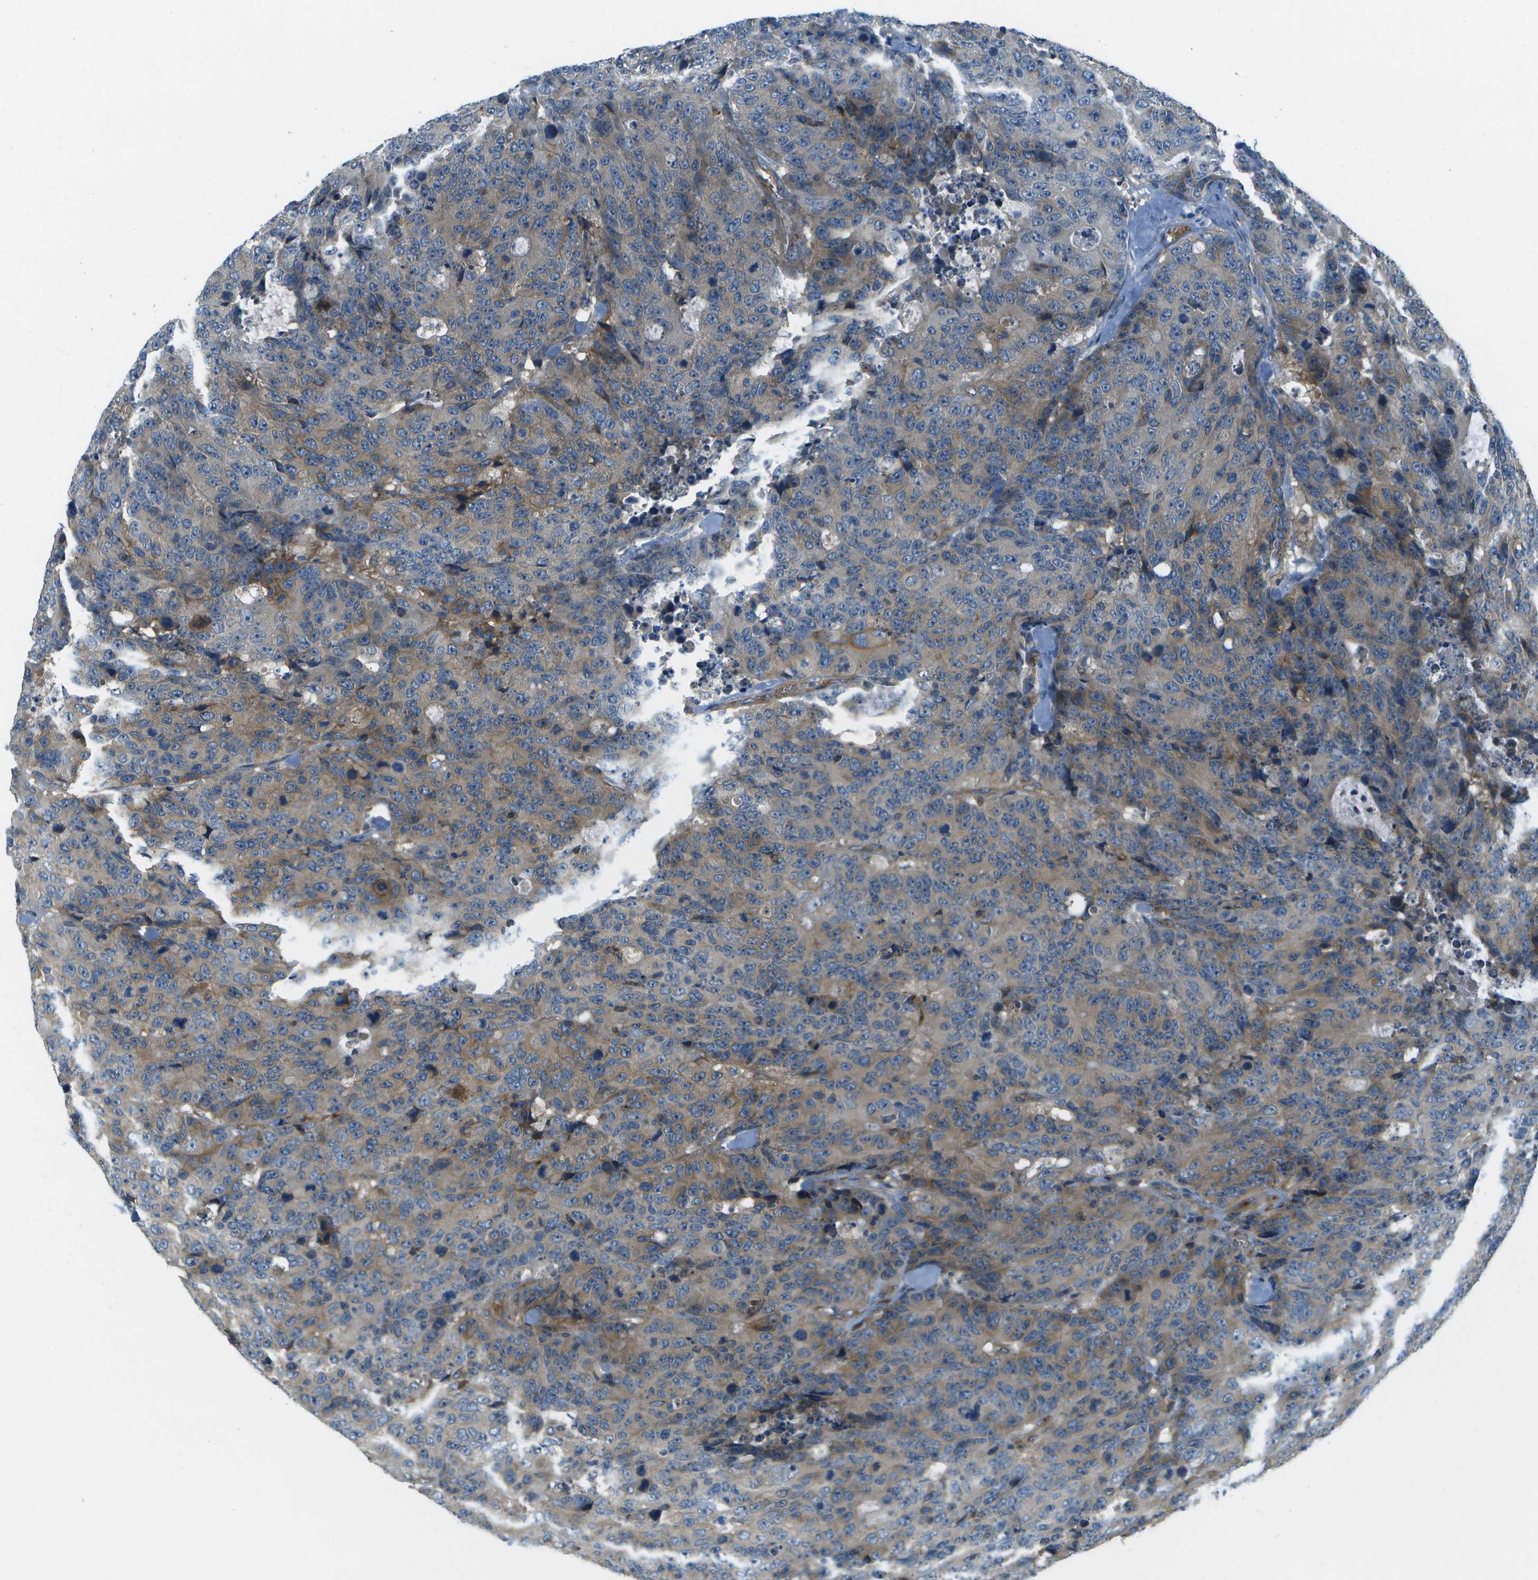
{"staining": {"intensity": "weak", "quantity": "25%-75%", "location": "cytoplasmic/membranous"}, "tissue": "colorectal cancer", "cell_type": "Tumor cells", "image_type": "cancer", "snomed": [{"axis": "morphology", "description": "Adenocarcinoma, NOS"}, {"axis": "topography", "description": "Colon"}], "caption": "About 25%-75% of tumor cells in human colorectal cancer (adenocarcinoma) demonstrate weak cytoplasmic/membranous protein positivity as visualized by brown immunohistochemical staining.", "gene": "CTIF", "patient": {"sex": "female", "age": 86}}